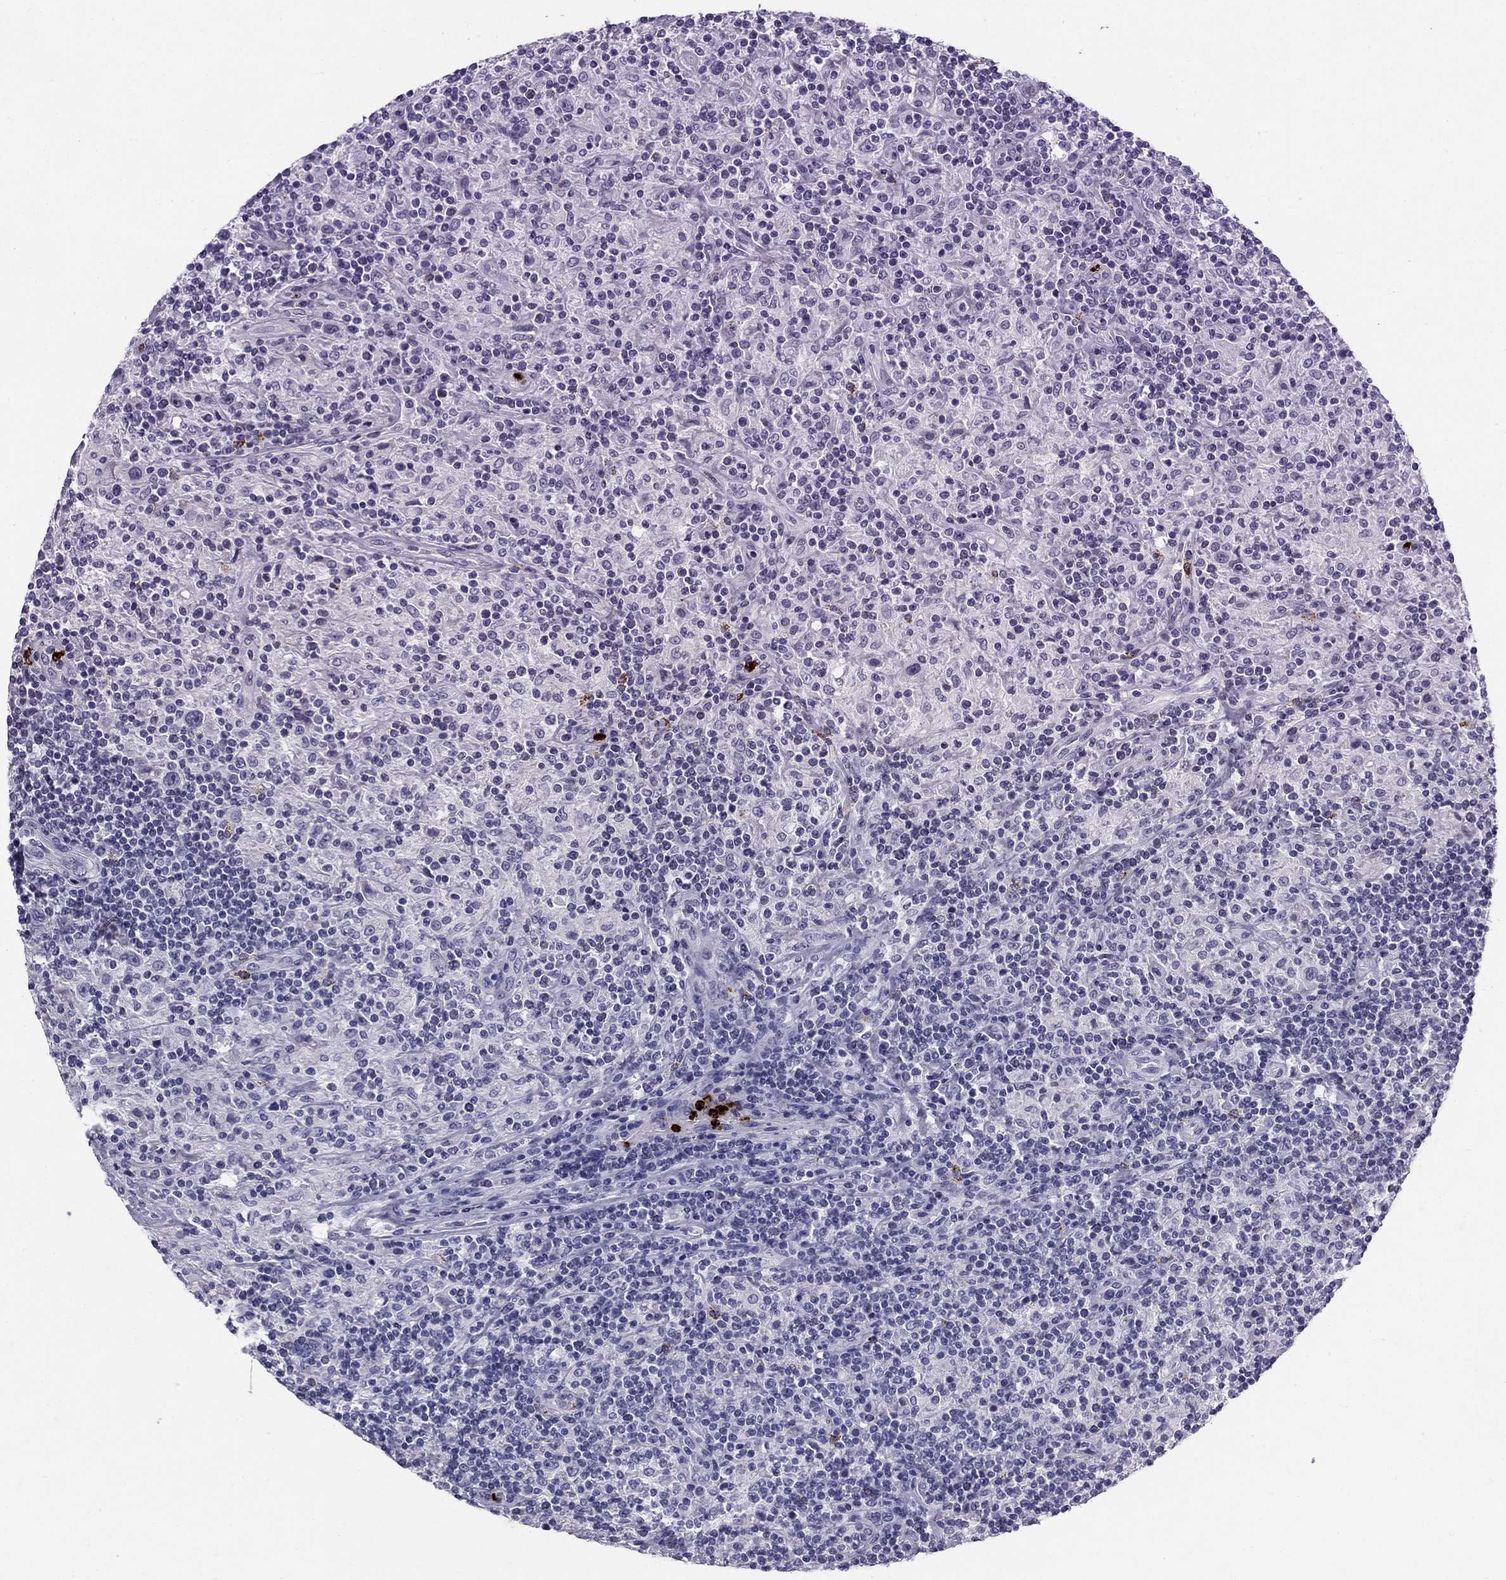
{"staining": {"intensity": "negative", "quantity": "none", "location": "none"}, "tissue": "lymphoma", "cell_type": "Tumor cells", "image_type": "cancer", "snomed": [{"axis": "morphology", "description": "Hodgkin's disease, NOS"}, {"axis": "topography", "description": "Lymph node"}], "caption": "Immunohistochemistry of human Hodgkin's disease displays no expression in tumor cells. Nuclei are stained in blue.", "gene": "AZU1", "patient": {"sex": "male", "age": 70}}